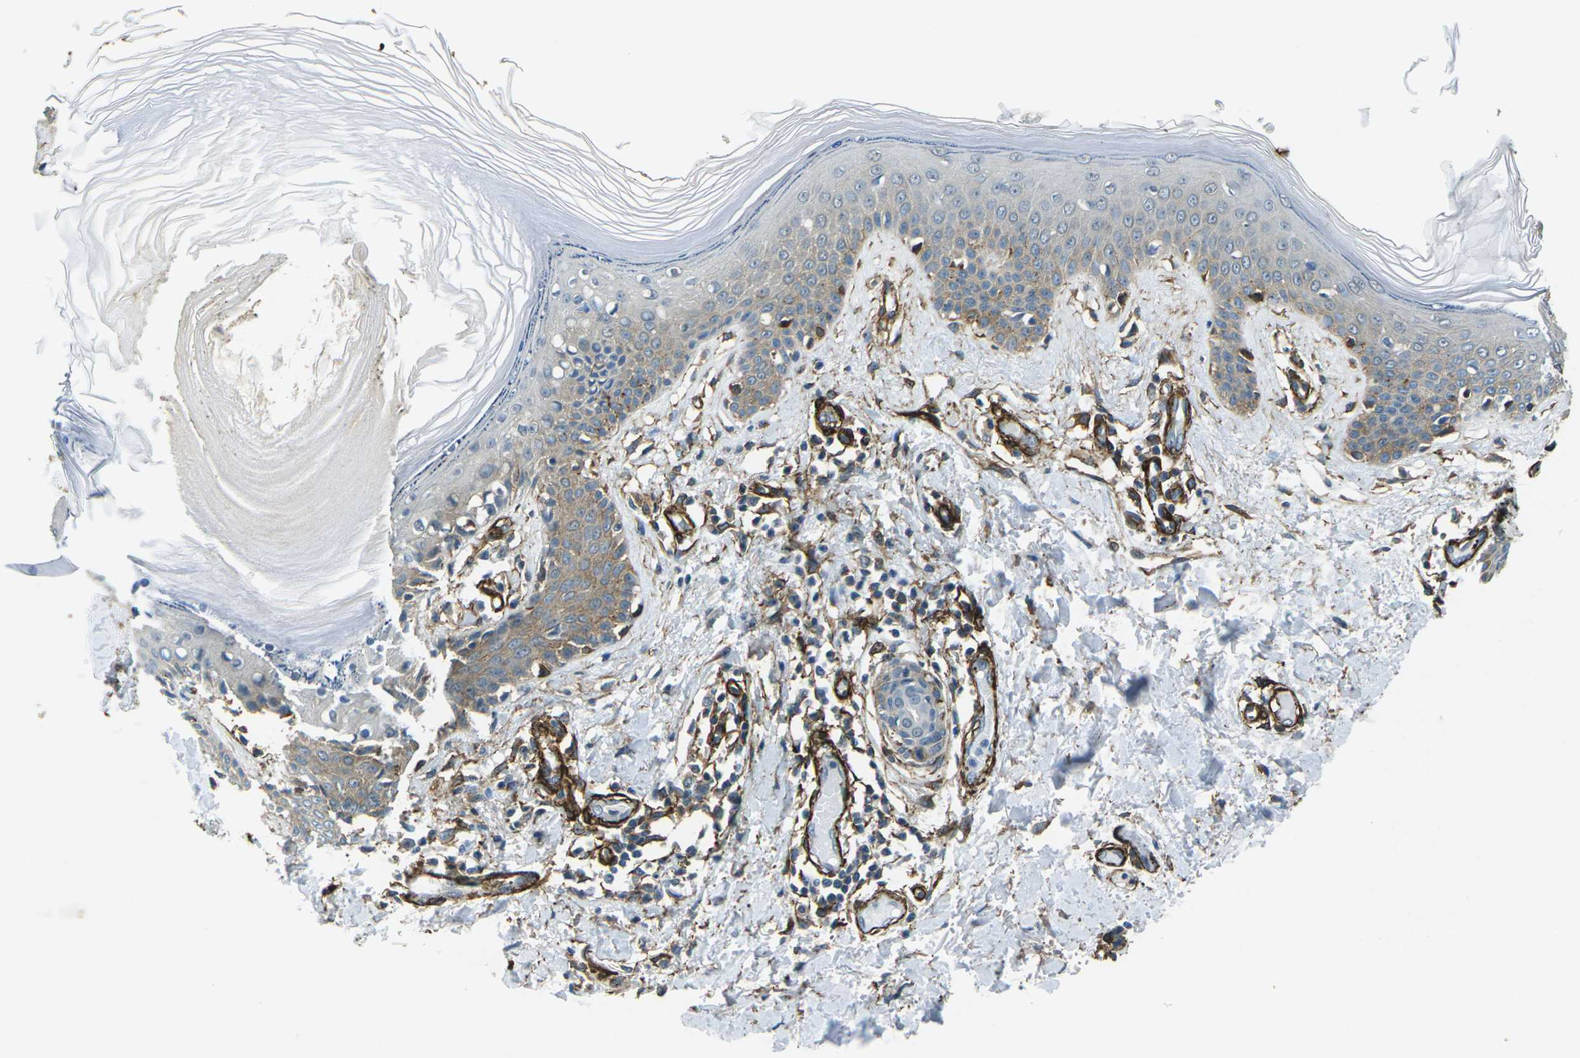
{"staining": {"intensity": "strong", "quantity": ">75%", "location": "cytoplasmic/membranous"}, "tissue": "skin", "cell_type": "Fibroblasts", "image_type": "normal", "snomed": [{"axis": "morphology", "description": "Normal tissue, NOS"}, {"axis": "topography", "description": "Skin"}], "caption": "This photomicrograph displays unremarkable skin stained with IHC to label a protein in brown. The cytoplasmic/membranous of fibroblasts show strong positivity for the protein. Nuclei are counter-stained blue.", "gene": "GRAMD1C", "patient": {"sex": "male", "age": 53}}